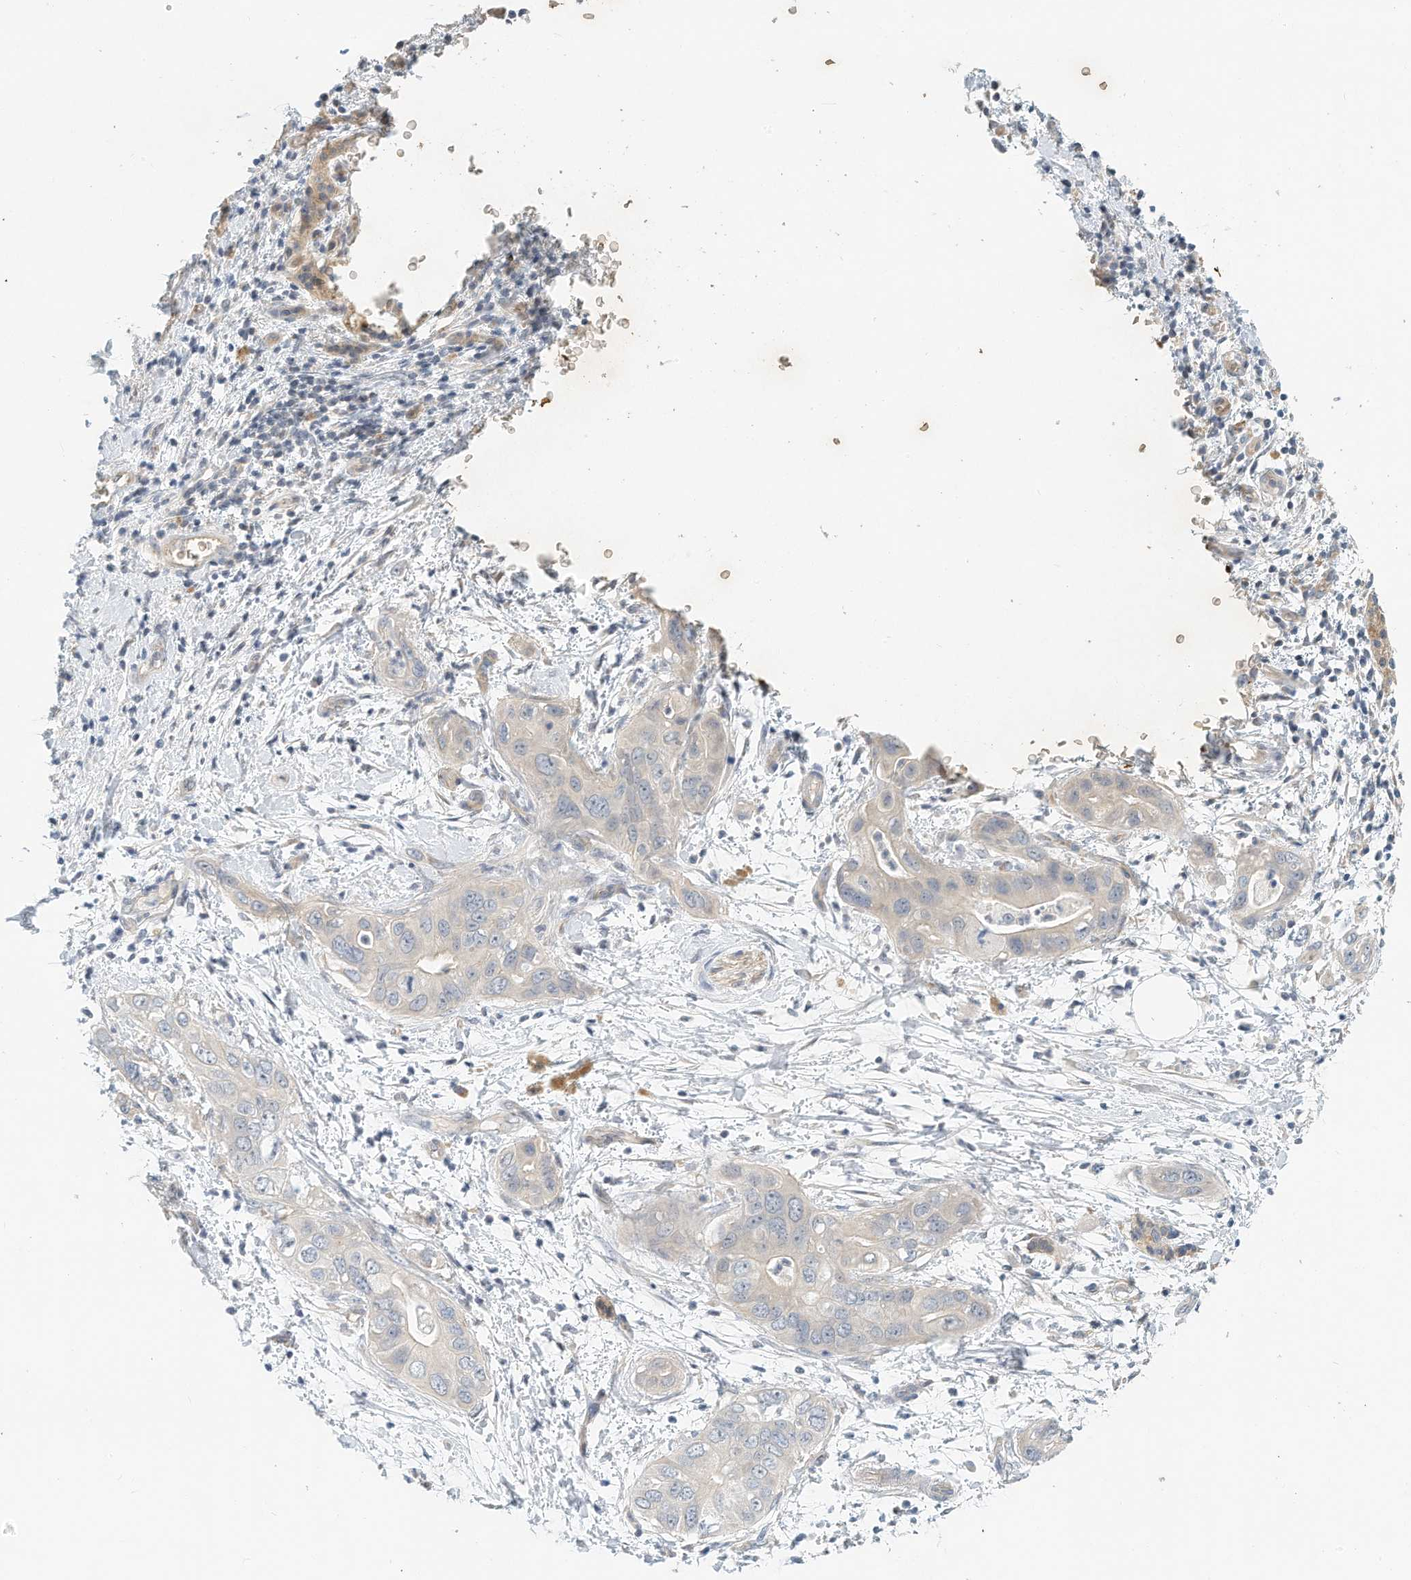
{"staining": {"intensity": "negative", "quantity": "none", "location": "none"}, "tissue": "pancreatic cancer", "cell_type": "Tumor cells", "image_type": "cancer", "snomed": [{"axis": "morphology", "description": "Adenocarcinoma, NOS"}, {"axis": "topography", "description": "Pancreas"}], "caption": "High magnification brightfield microscopy of adenocarcinoma (pancreatic) stained with DAB (brown) and counterstained with hematoxylin (blue): tumor cells show no significant staining.", "gene": "RCAN3", "patient": {"sex": "female", "age": 78}}